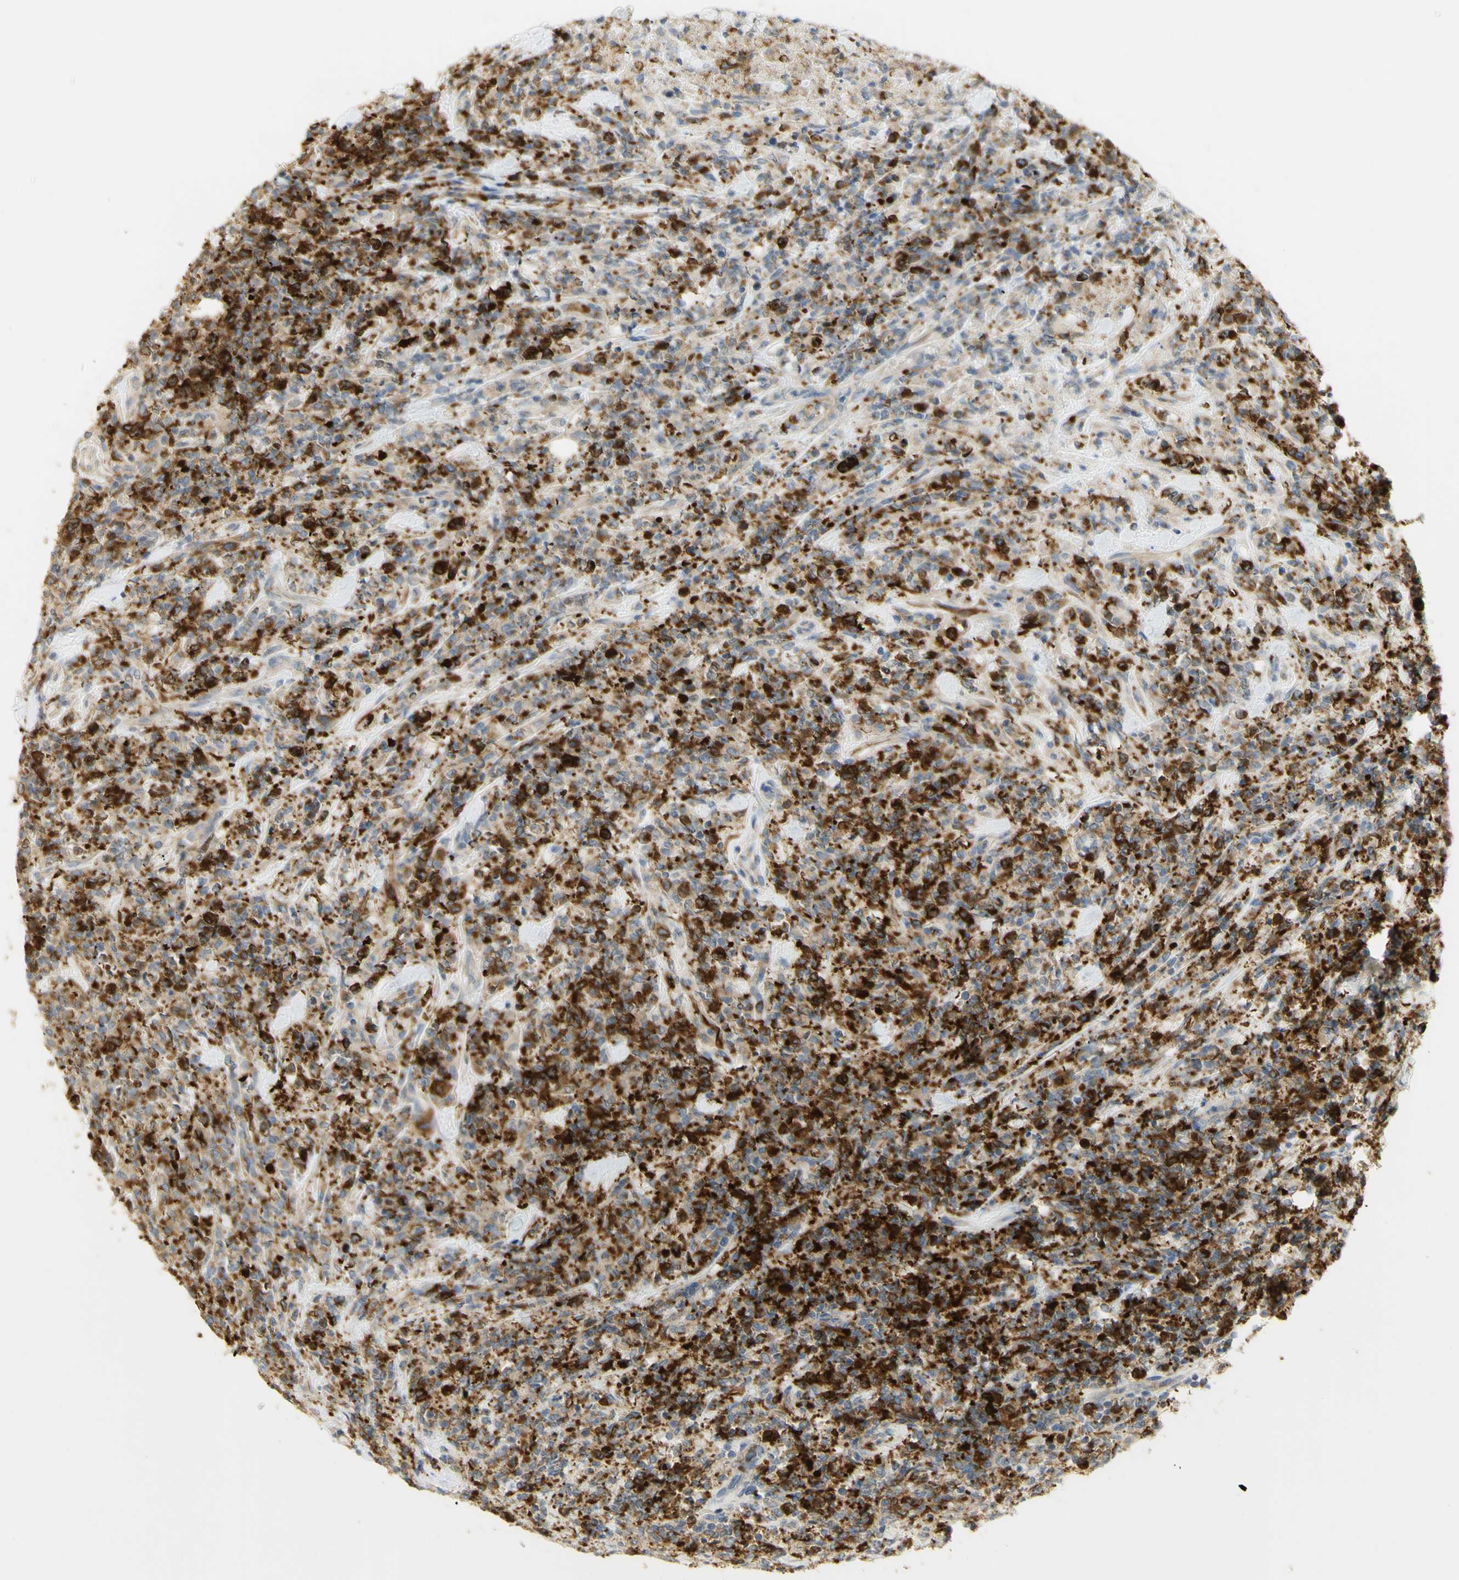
{"staining": {"intensity": "strong", "quantity": "25%-75%", "location": "cytoplasmic/membranous"}, "tissue": "lymphoma", "cell_type": "Tumor cells", "image_type": "cancer", "snomed": [{"axis": "morphology", "description": "Malignant lymphoma, non-Hodgkin's type, High grade"}, {"axis": "topography", "description": "Soft tissue"}], "caption": "An image of human high-grade malignant lymphoma, non-Hodgkin's type stained for a protein exhibits strong cytoplasmic/membranous brown staining in tumor cells.", "gene": "KIF11", "patient": {"sex": "male", "age": 18}}